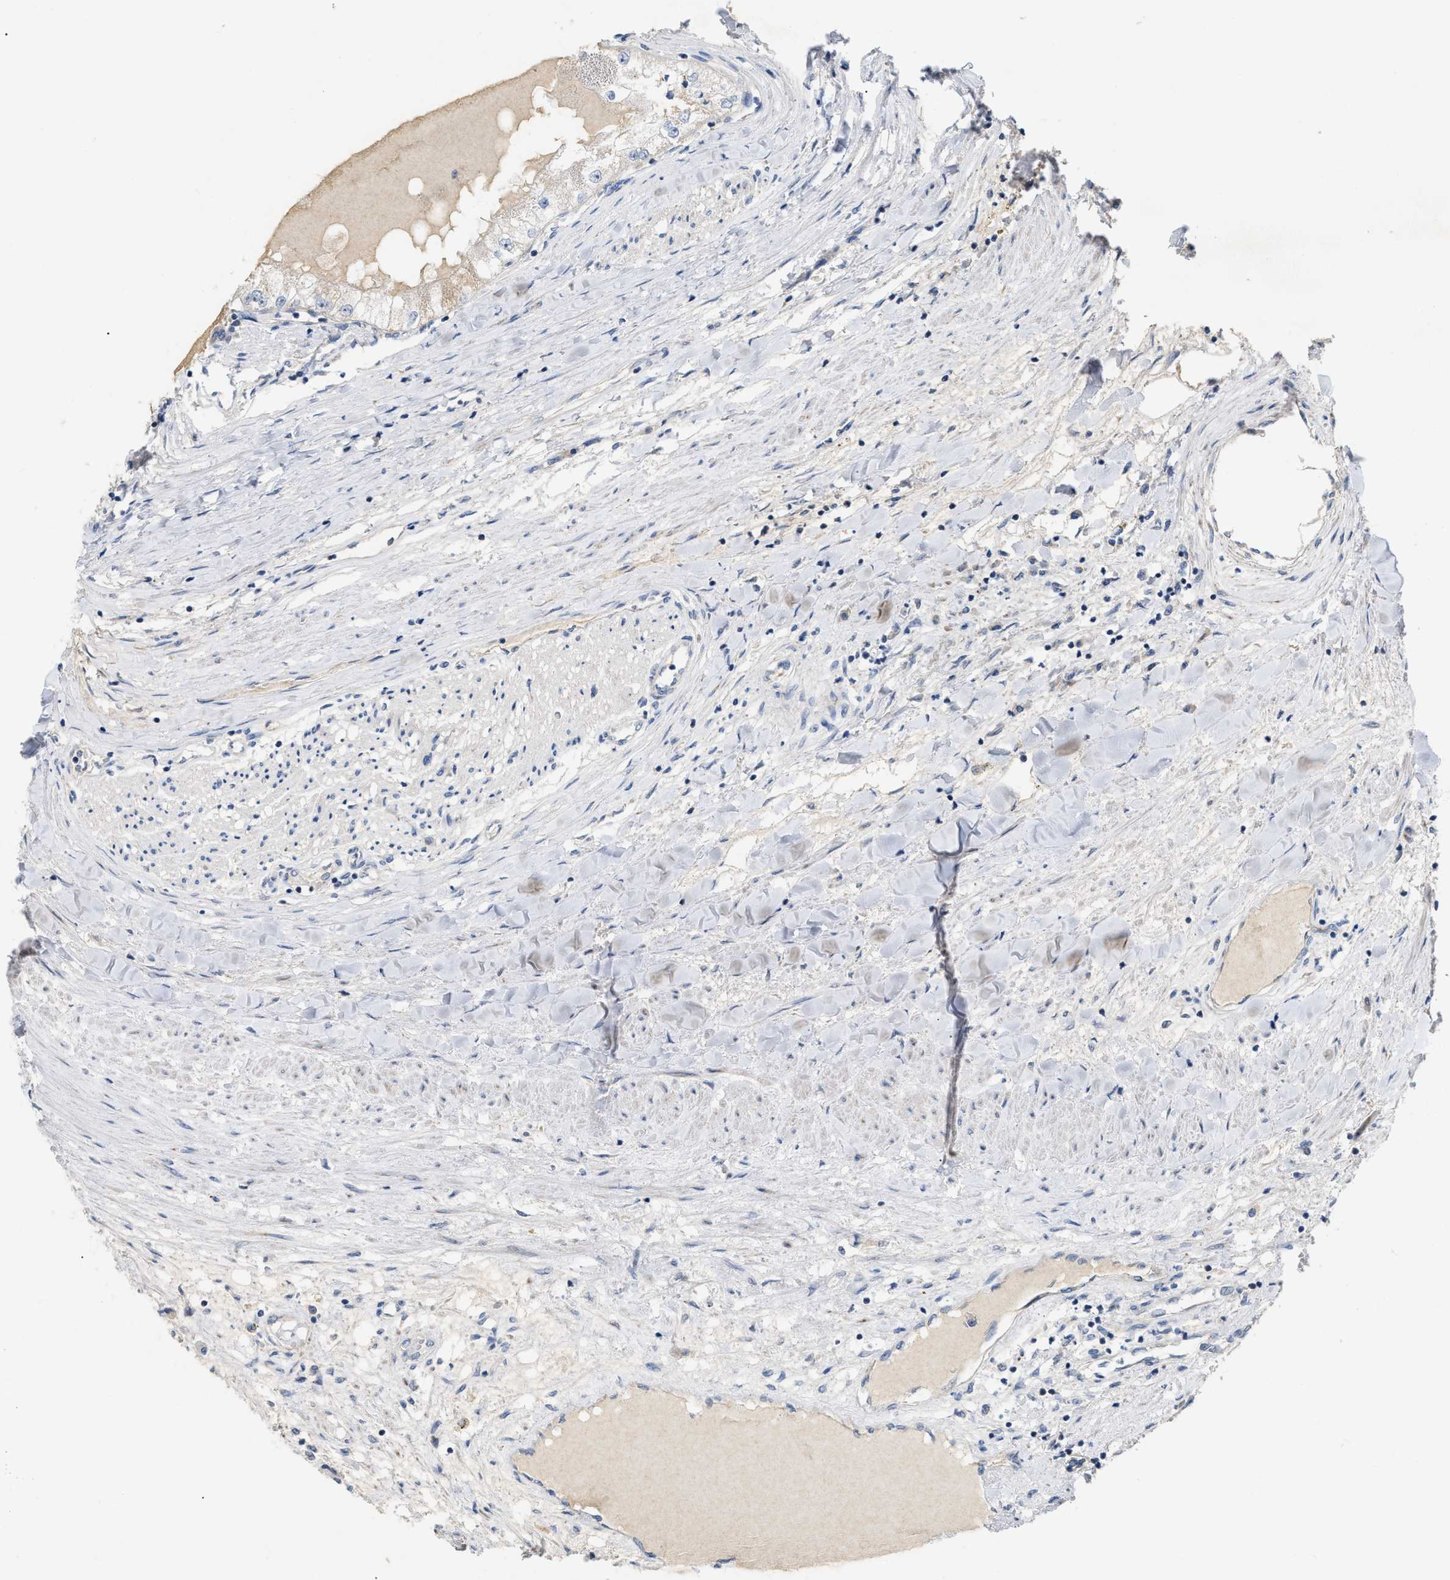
{"staining": {"intensity": "negative", "quantity": "none", "location": "none"}, "tissue": "renal cancer", "cell_type": "Tumor cells", "image_type": "cancer", "snomed": [{"axis": "morphology", "description": "Adenocarcinoma, NOS"}, {"axis": "topography", "description": "Kidney"}], "caption": "Protein analysis of renal adenocarcinoma shows no significant expression in tumor cells.", "gene": "DHX58", "patient": {"sex": "male", "age": 68}}